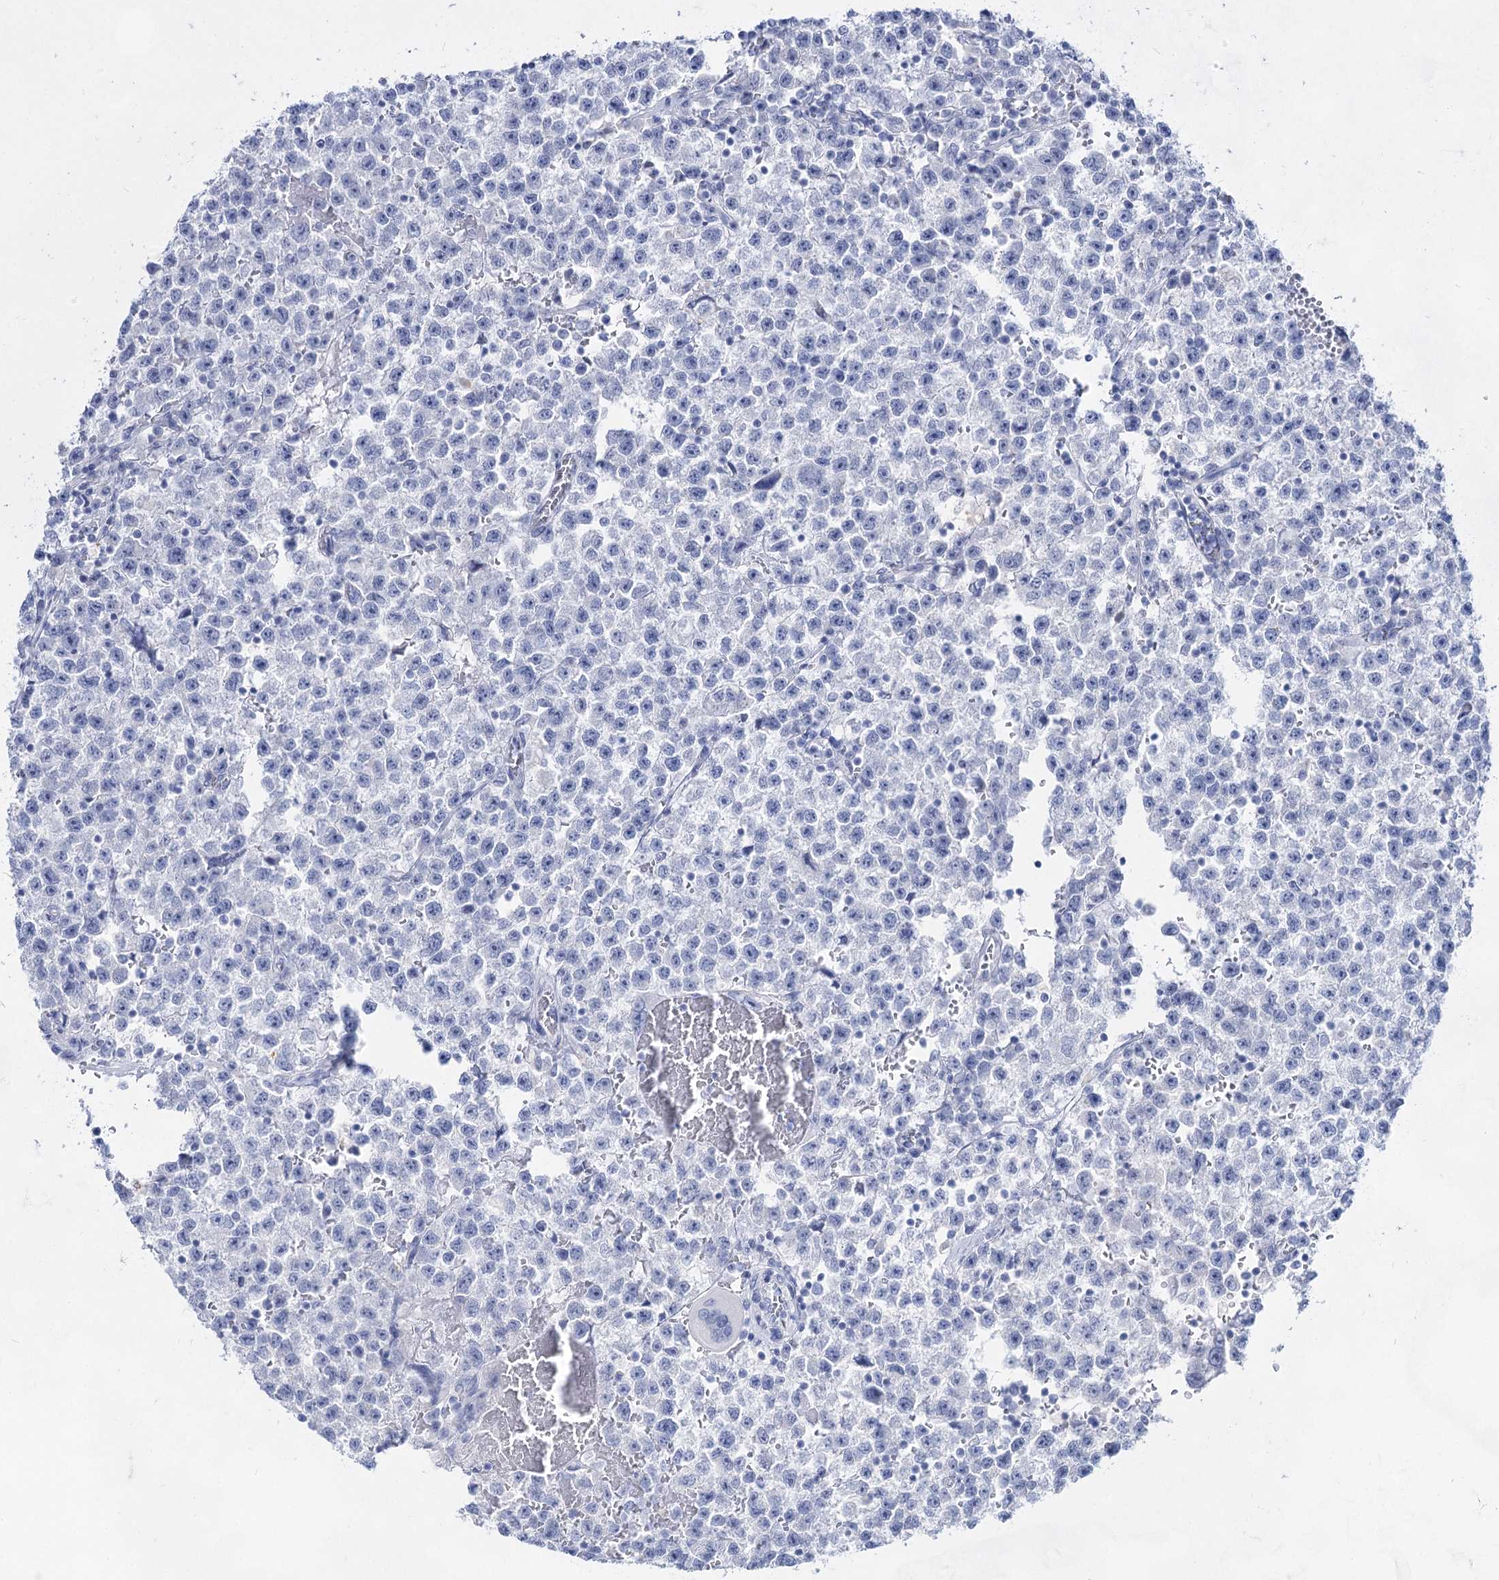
{"staining": {"intensity": "negative", "quantity": "none", "location": "none"}, "tissue": "testis cancer", "cell_type": "Tumor cells", "image_type": "cancer", "snomed": [{"axis": "morphology", "description": "Seminoma, NOS"}, {"axis": "topography", "description": "Testis"}], "caption": "Immunohistochemical staining of human testis cancer (seminoma) reveals no significant expression in tumor cells.", "gene": "ACRV1", "patient": {"sex": "male", "age": 22}}